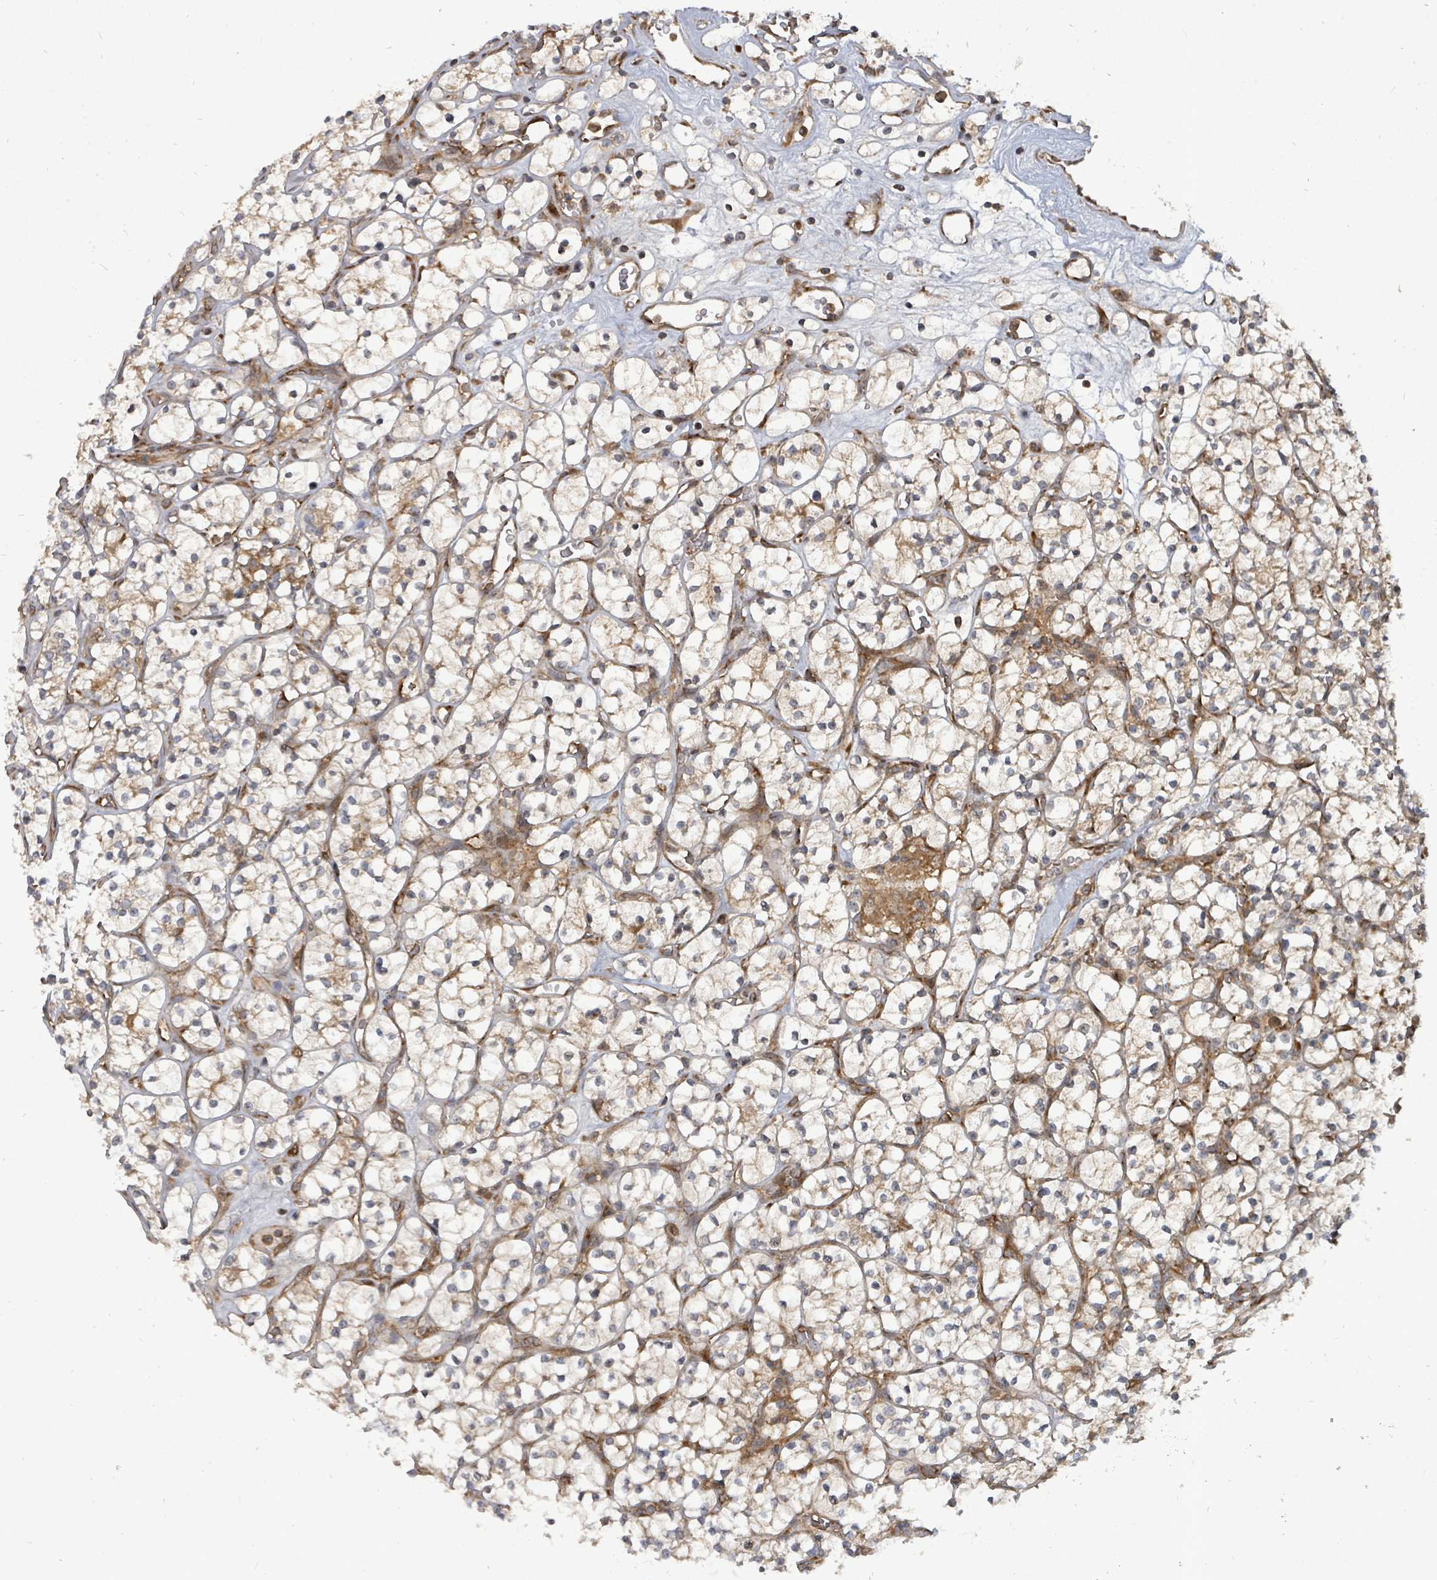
{"staining": {"intensity": "weak", "quantity": "25%-75%", "location": "cytoplasmic/membranous"}, "tissue": "renal cancer", "cell_type": "Tumor cells", "image_type": "cancer", "snomed": [{"axis": "morphology", "description": "Adenocarcinoma, NOS"}, {"axis": "topography", "description": "Kidney"}], "caption": "About 25%-75% of tumor cells in human renal adenocarcinoma show weak cytoplasmic/membranous protein staining as visualized by brown immunohistochemical staining.", "gene": "EIF3C", "patient": {"sex": "female", "age": 64}}